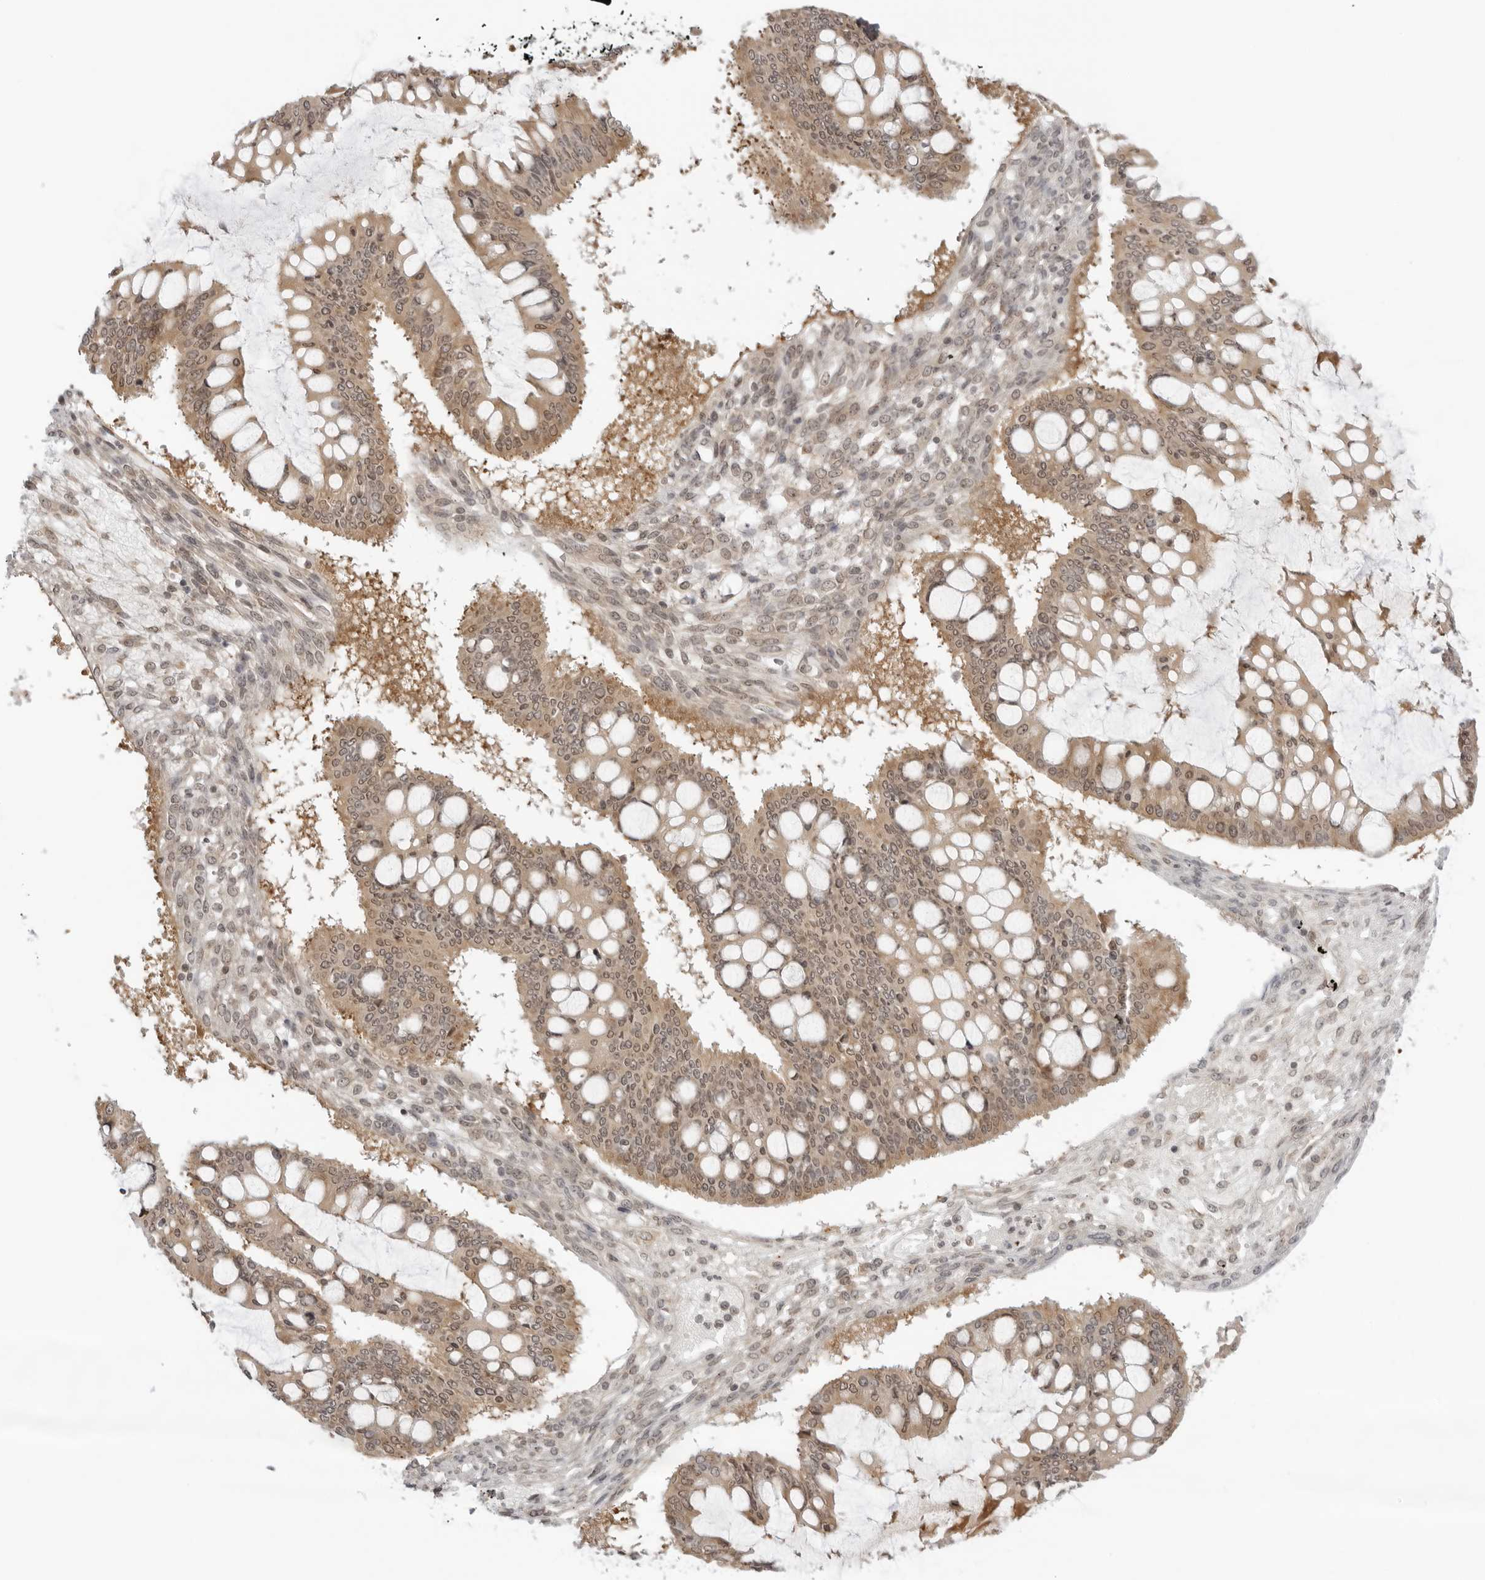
{"staining": {"intensity": "weak", "quantity": ">75%", "location": "cytoplasmic/membranous,nuclear"}, "tissue": "ovarian cancer", "cell_type": "Tumor cells", "image_type": "cancer", "snomed": [{"axis": "morphology", "description": "Cystadenocarcinoma, mucinous, NOS"}, {"axis": "topography", "description": "Ovary"}], "caption": "Ovarian mucinous cystadenocarcinoma was stained to show a protein in brown. There is low levels of weak cytoplasmic/membranous and nuclear expression in approximately >75% of tumor cells. The protein is stained brown, and the nuclei are stained in blue (DAB IHC with brightfield microscopy, high magnification).", "gene": "PRRC2C", "patient": {"sex": "female", "age": 73}}